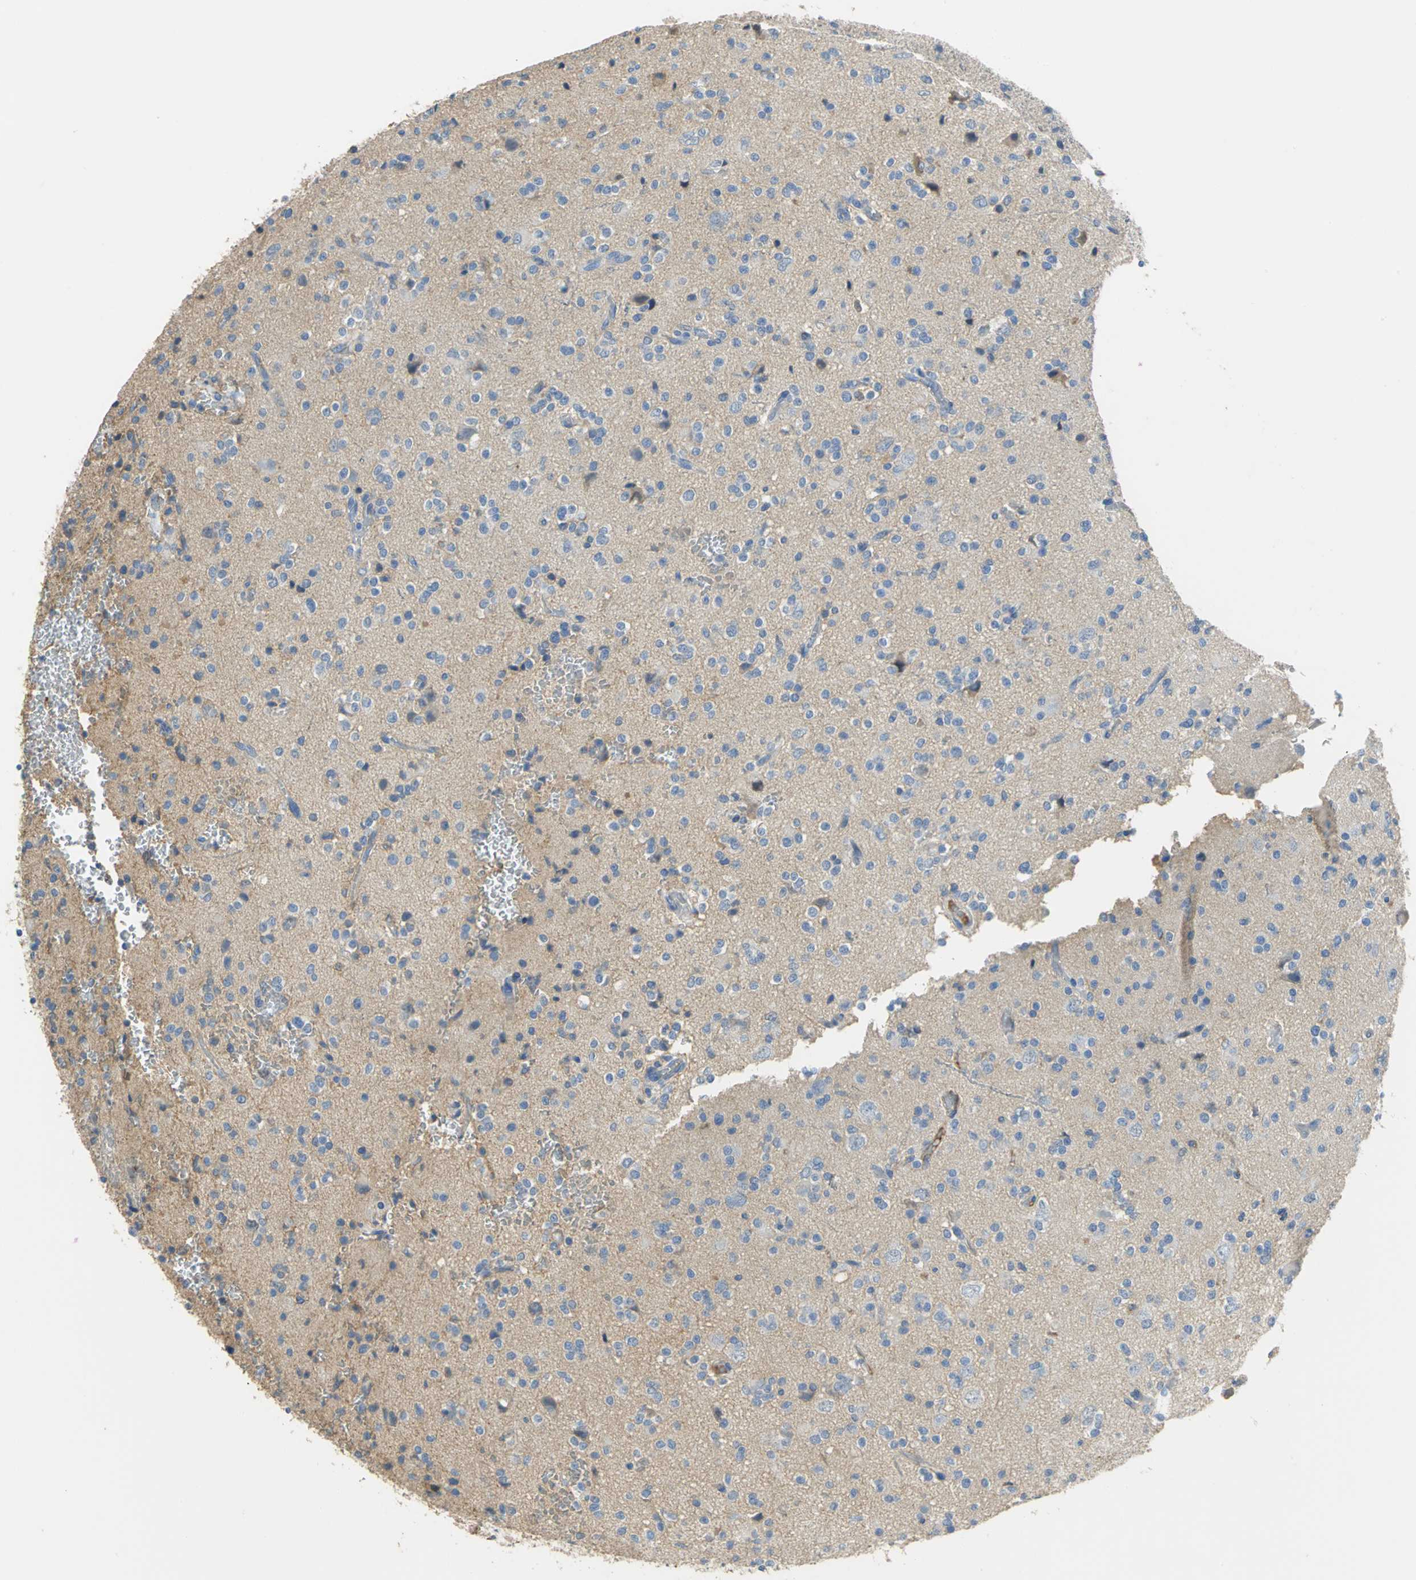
{"staining": {"intensity": "moderate", "quantity": "<25%", "location": "cytoplasmic/membranous"}, "tissue": "glioma", "cell_type": "Tumor cells", "image_type": "cancer", "snomed": [{"axis": "morphology", "description": "Glioma, malignant, High grade"}, {"axis": "topography", "description": "Brain"}], "caption": "IHC photomicrograph of neoplastic tissue: glioma stained using IHC reveals low levels of moderate protein expression localized specifically in the cytoplasmic/membranous of tumor cells, appearing as a cytoplasmic/membranous brown color.", "gene": "GYG2", "patient": {"sex": "male", "age": 47}}